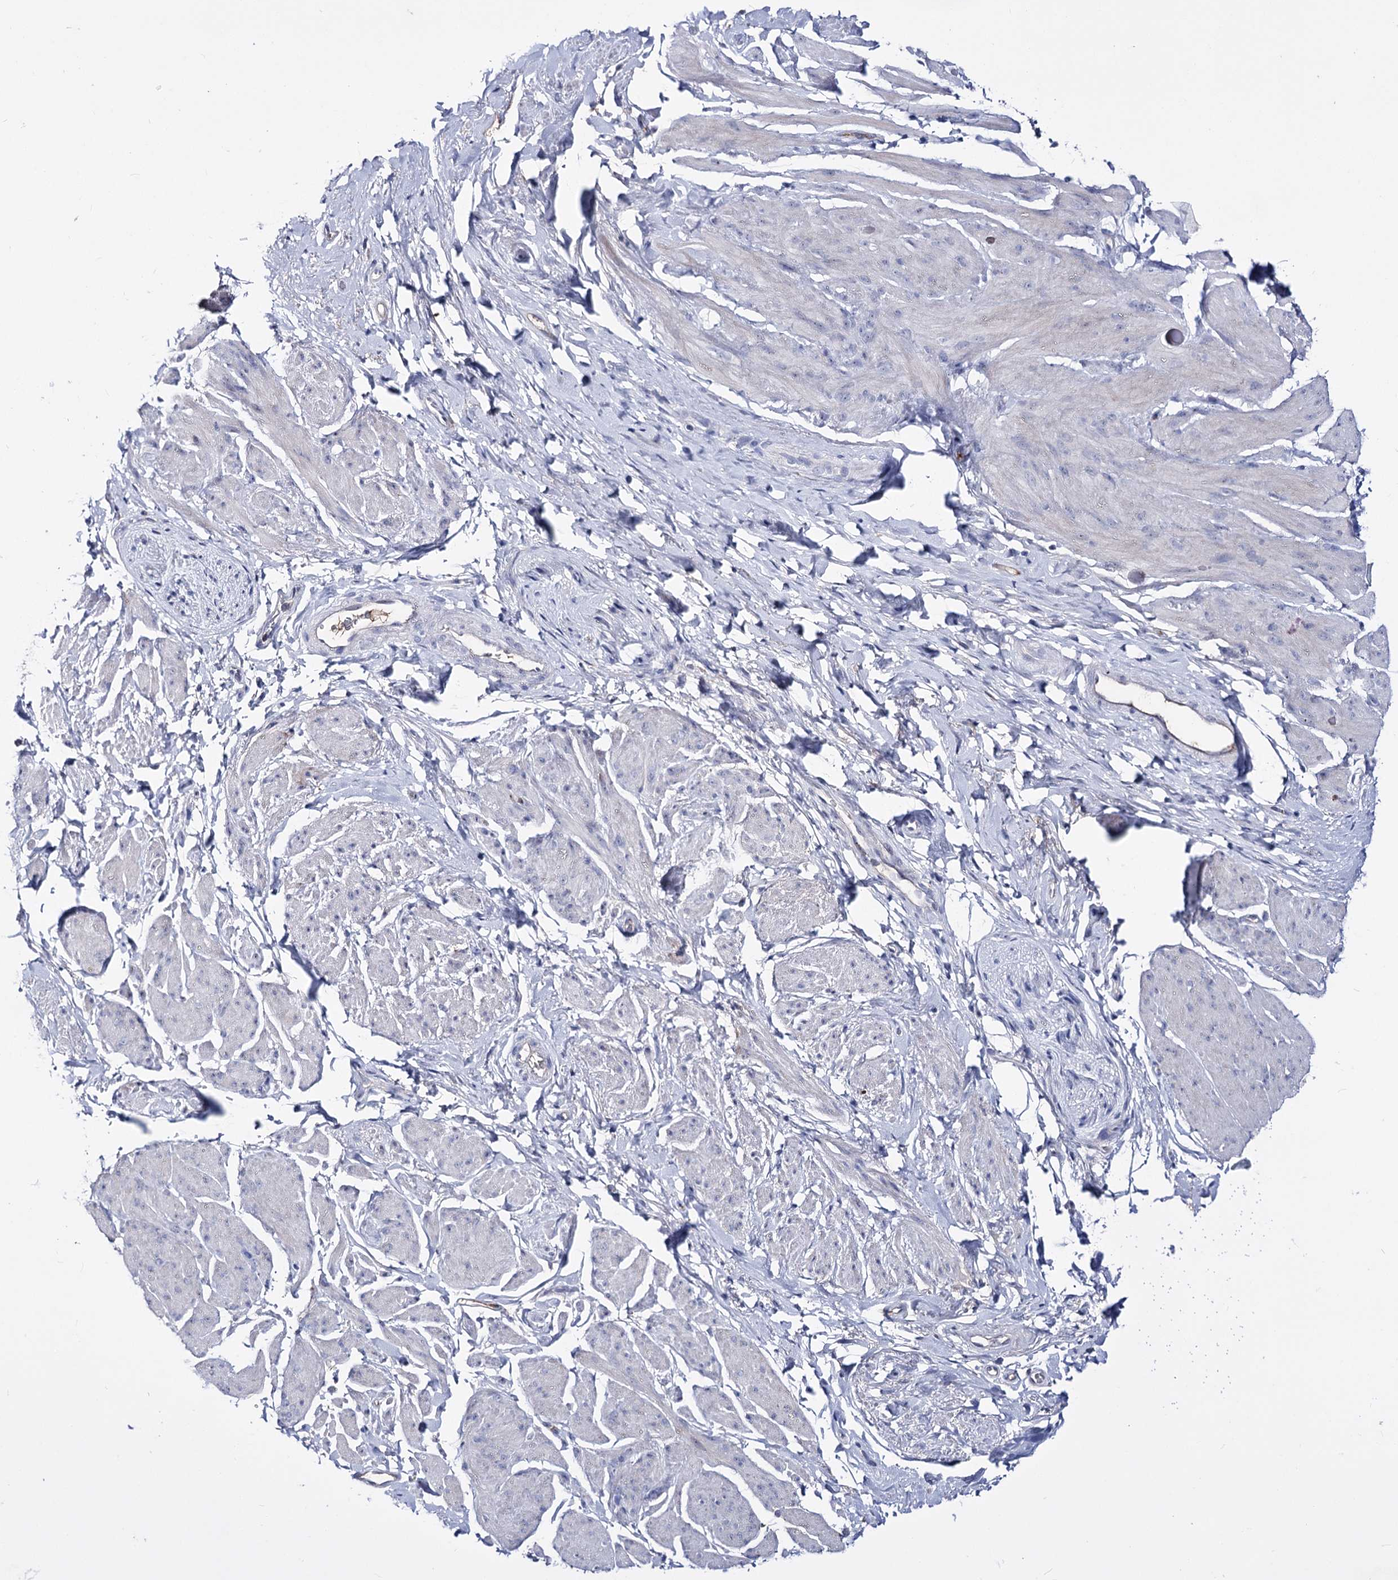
{"staining": {"intensity": "negative", "quantity": "none", "location": "none"}, "tissue": "smooth muscle", "cell_type": "Smooth muscle cells", "image_type": "normal", "snomed": [{"axis": "morphology", "description": "Normal tissue, NOS"}, {"axis": "topography", "description": "Smooth muscle"}, {"axis": "topography", "description": "Peripheral nerve tissue"}], "caption": "Immunohistochemistry (IHC) photomicrograph of benign human smooth muscle stained for a protein (brown), which reveals no positivity in smooth muscle cells.", "gene": "PCGF5", "patient": {"sex": "male", "age": 69}}